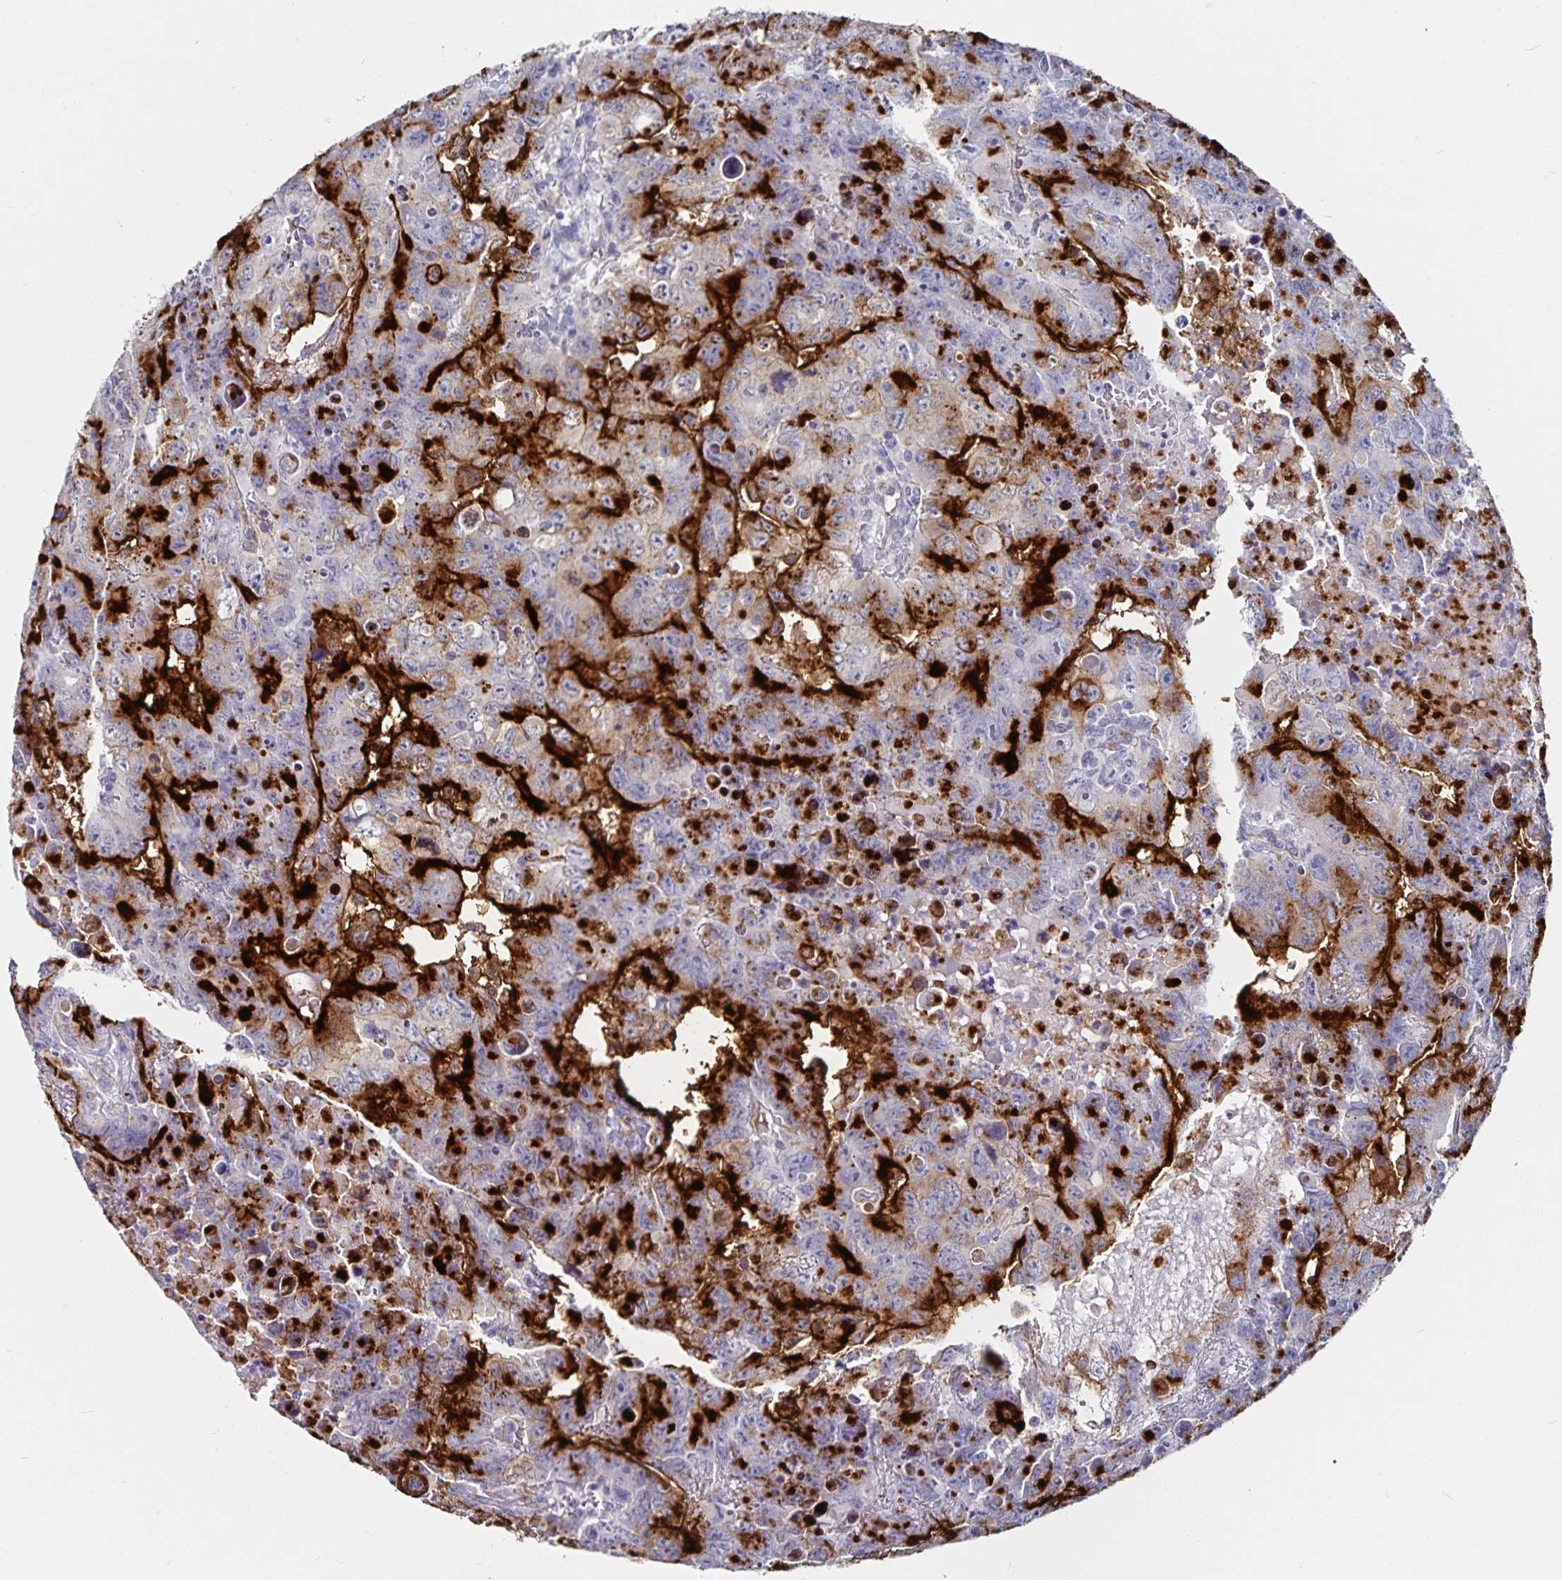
{"staining": {"intensity": "strong", "quantity": "25%-75%", "location": "cytoplasmic/membranous"}, "tissue": "testis cancer", "cell_type": "Tumor cells", "image_type": "cancer", "snomed": [{"axis": "morphology", "description": "Carcinoma, Embryonal, NOS"}, {"axis": "topography", "description": "Testis"}], "caption": "A brown stain labels strong cytoplasmic/membranous staining of a protein in human embryonal carcinoma (testis) tumor cells. (Stains: DAB in brown, nuclei in blue, Microscopy: brightfield microscopy at high magnification).", "gene": "PODXL", "patient": {"sex": "male", "age": 24}}